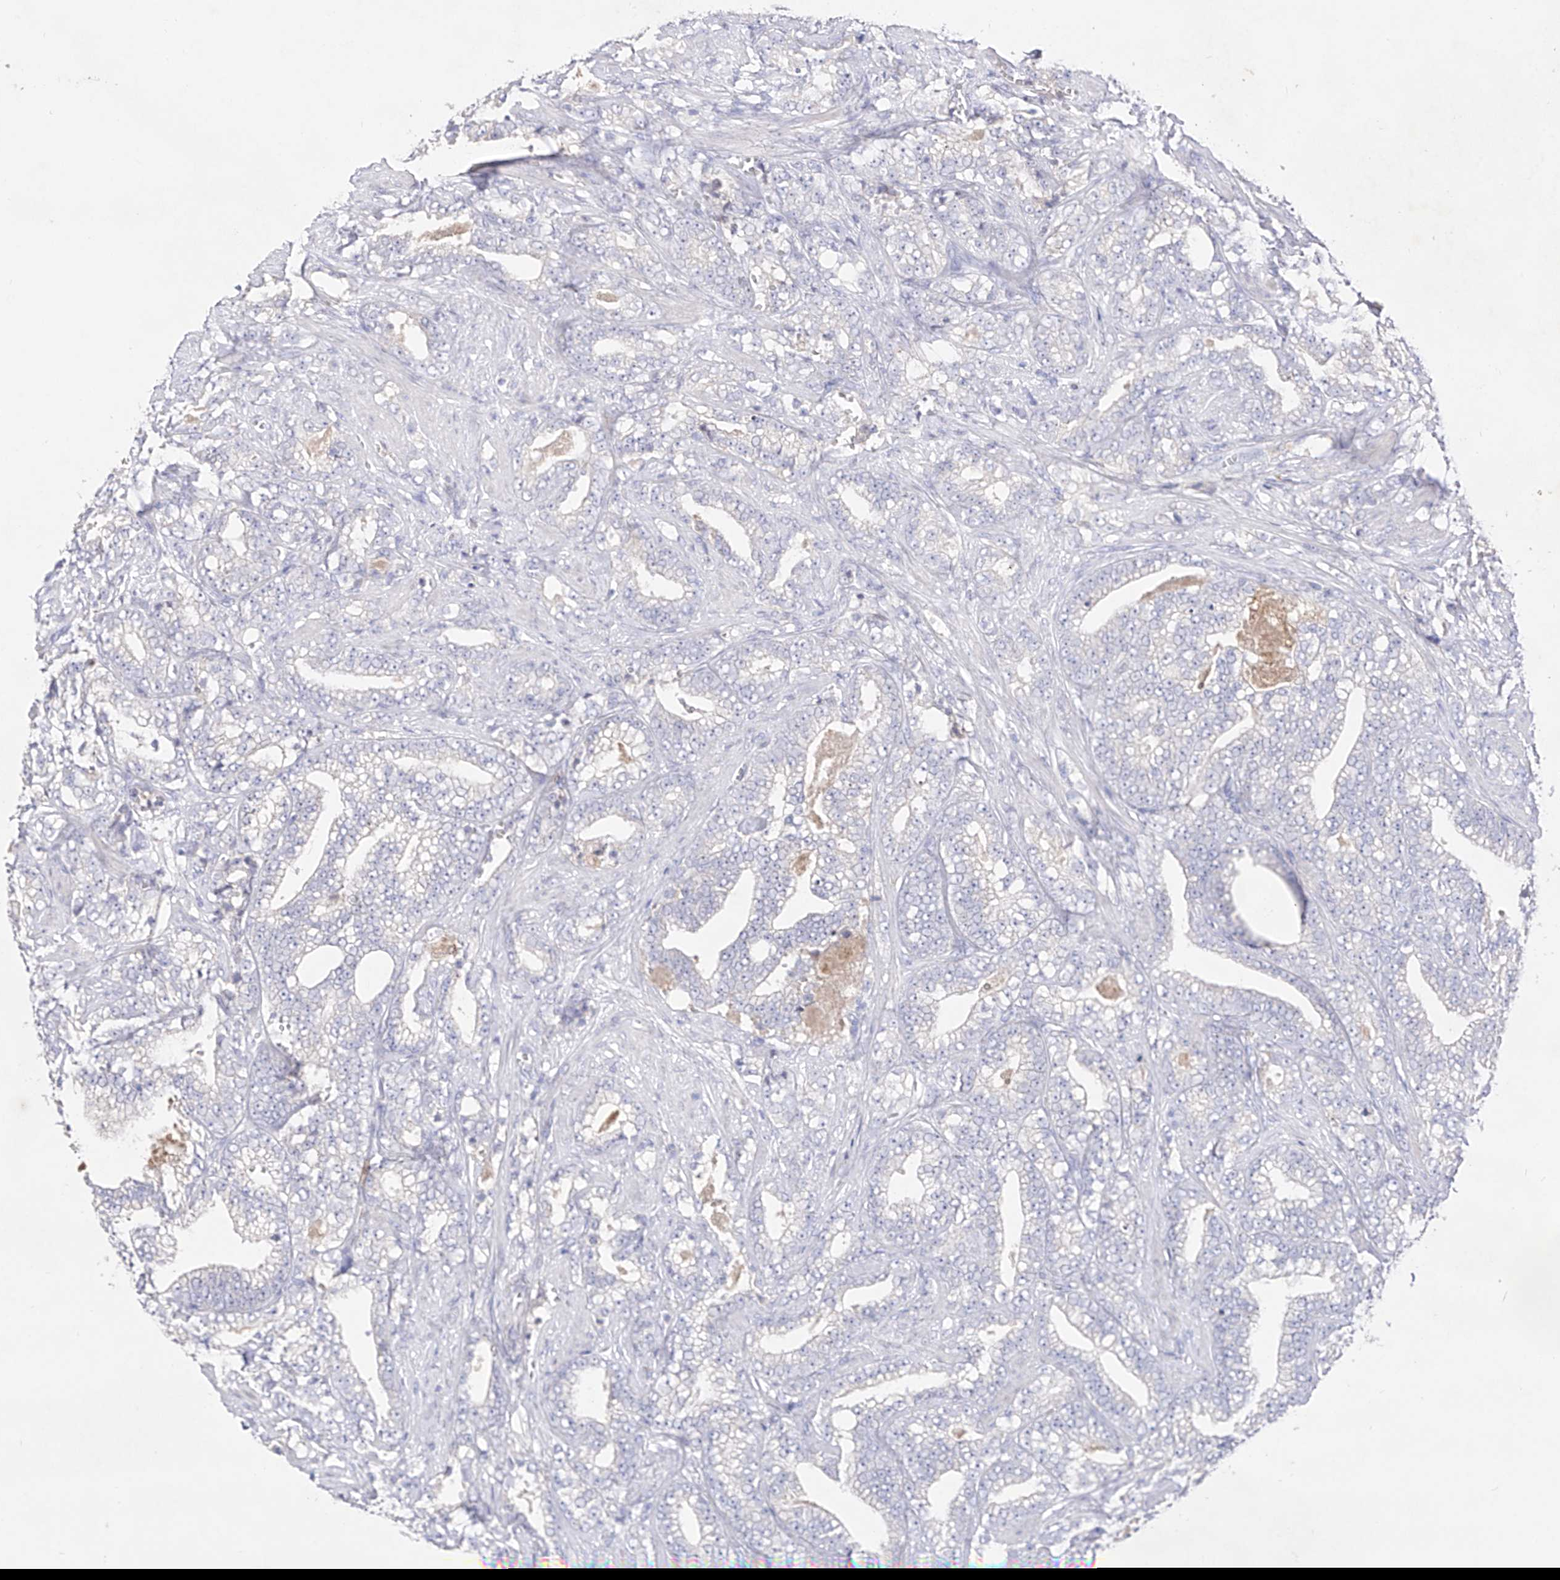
{"staining": {"intensity": "negative", "quantity": "none", "location": "none"}, "tissue": "prostate cancer", "cell_type": "Tumor cells", "image_type": "cancer", "snomed": [{"axis": "morphology", "description": "Adenocarcinoma, High grade"}, {"axis": "topography", "description": "Prostate and seminal vesicle, NOS"}], "caption": "Immunohistochemistry micrograph of prostate cancer stained for a protein (brown), which exhibits no positivity in tumor cells.", "gene": "TM7SF2", "patient": {"sex": "male", "age": 67}}